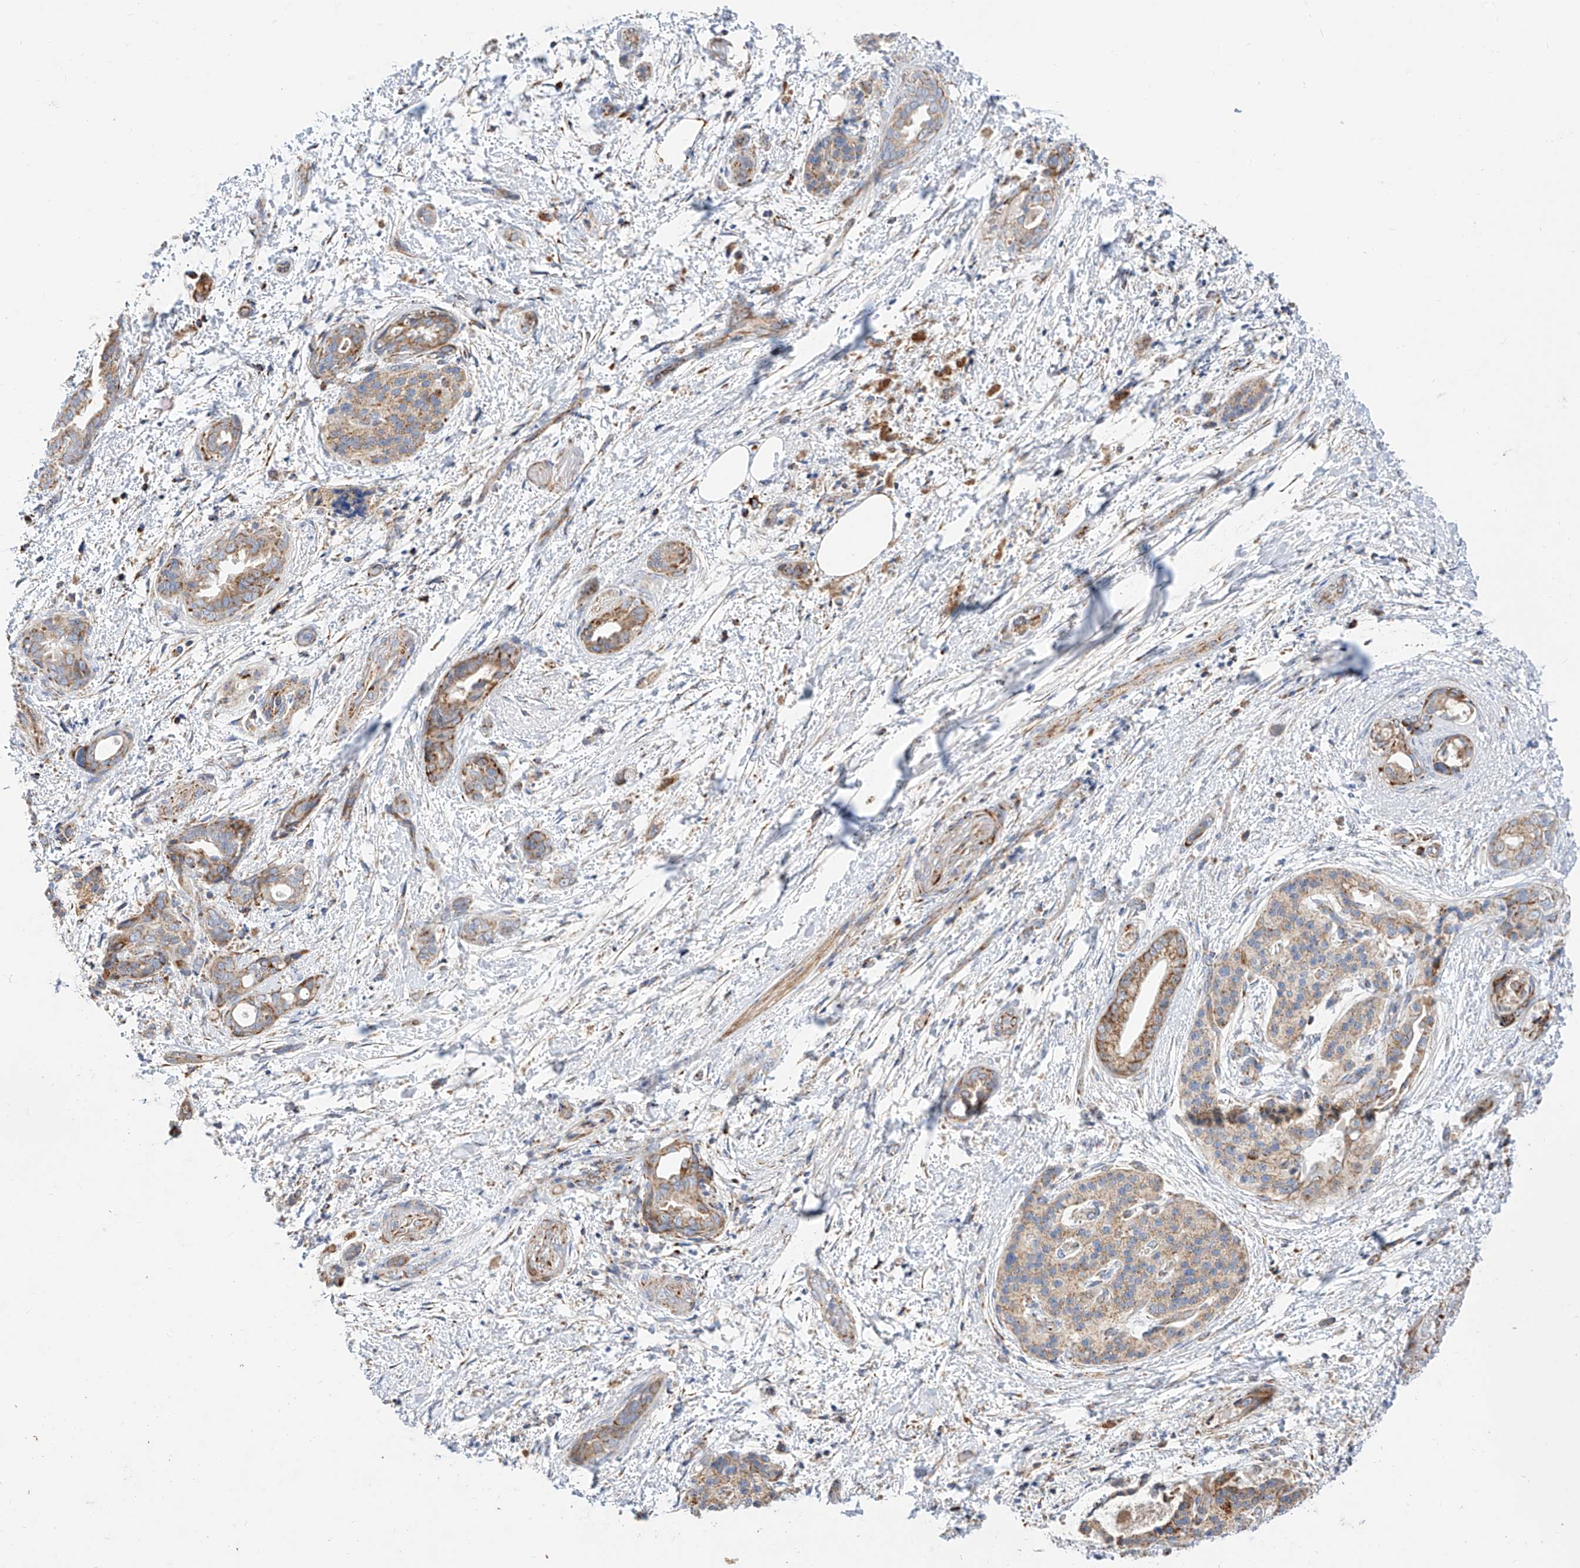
{"staining": {"intensity": "moderate", "quantity": ">75%", "location": "cytoplasmic/membranous"}, "tissue": "pancreatic cancer", "cell_type": "Tumor cells", "image_type": "cancer", "snomed": [{"axis": "morphology", "description": "Normal tissue, NOS"}, {"axis": "morphology", "description": "Adenocarcinoma, NOS"}, {"axis": "topography", "description": "Pancreas"}, {"axis": "topography", "description": "Peripheral nerve tissue"}], "caption": "This image exhibits immunohistochemistry (IHC) staining of human adenocarcinoma (pancreatic), with medium moderate cytoplasmic/membranous staining in approximately >75% of tumor cells.", "gene": "CST9", "patient": {"sex": "female", "age": 63}}